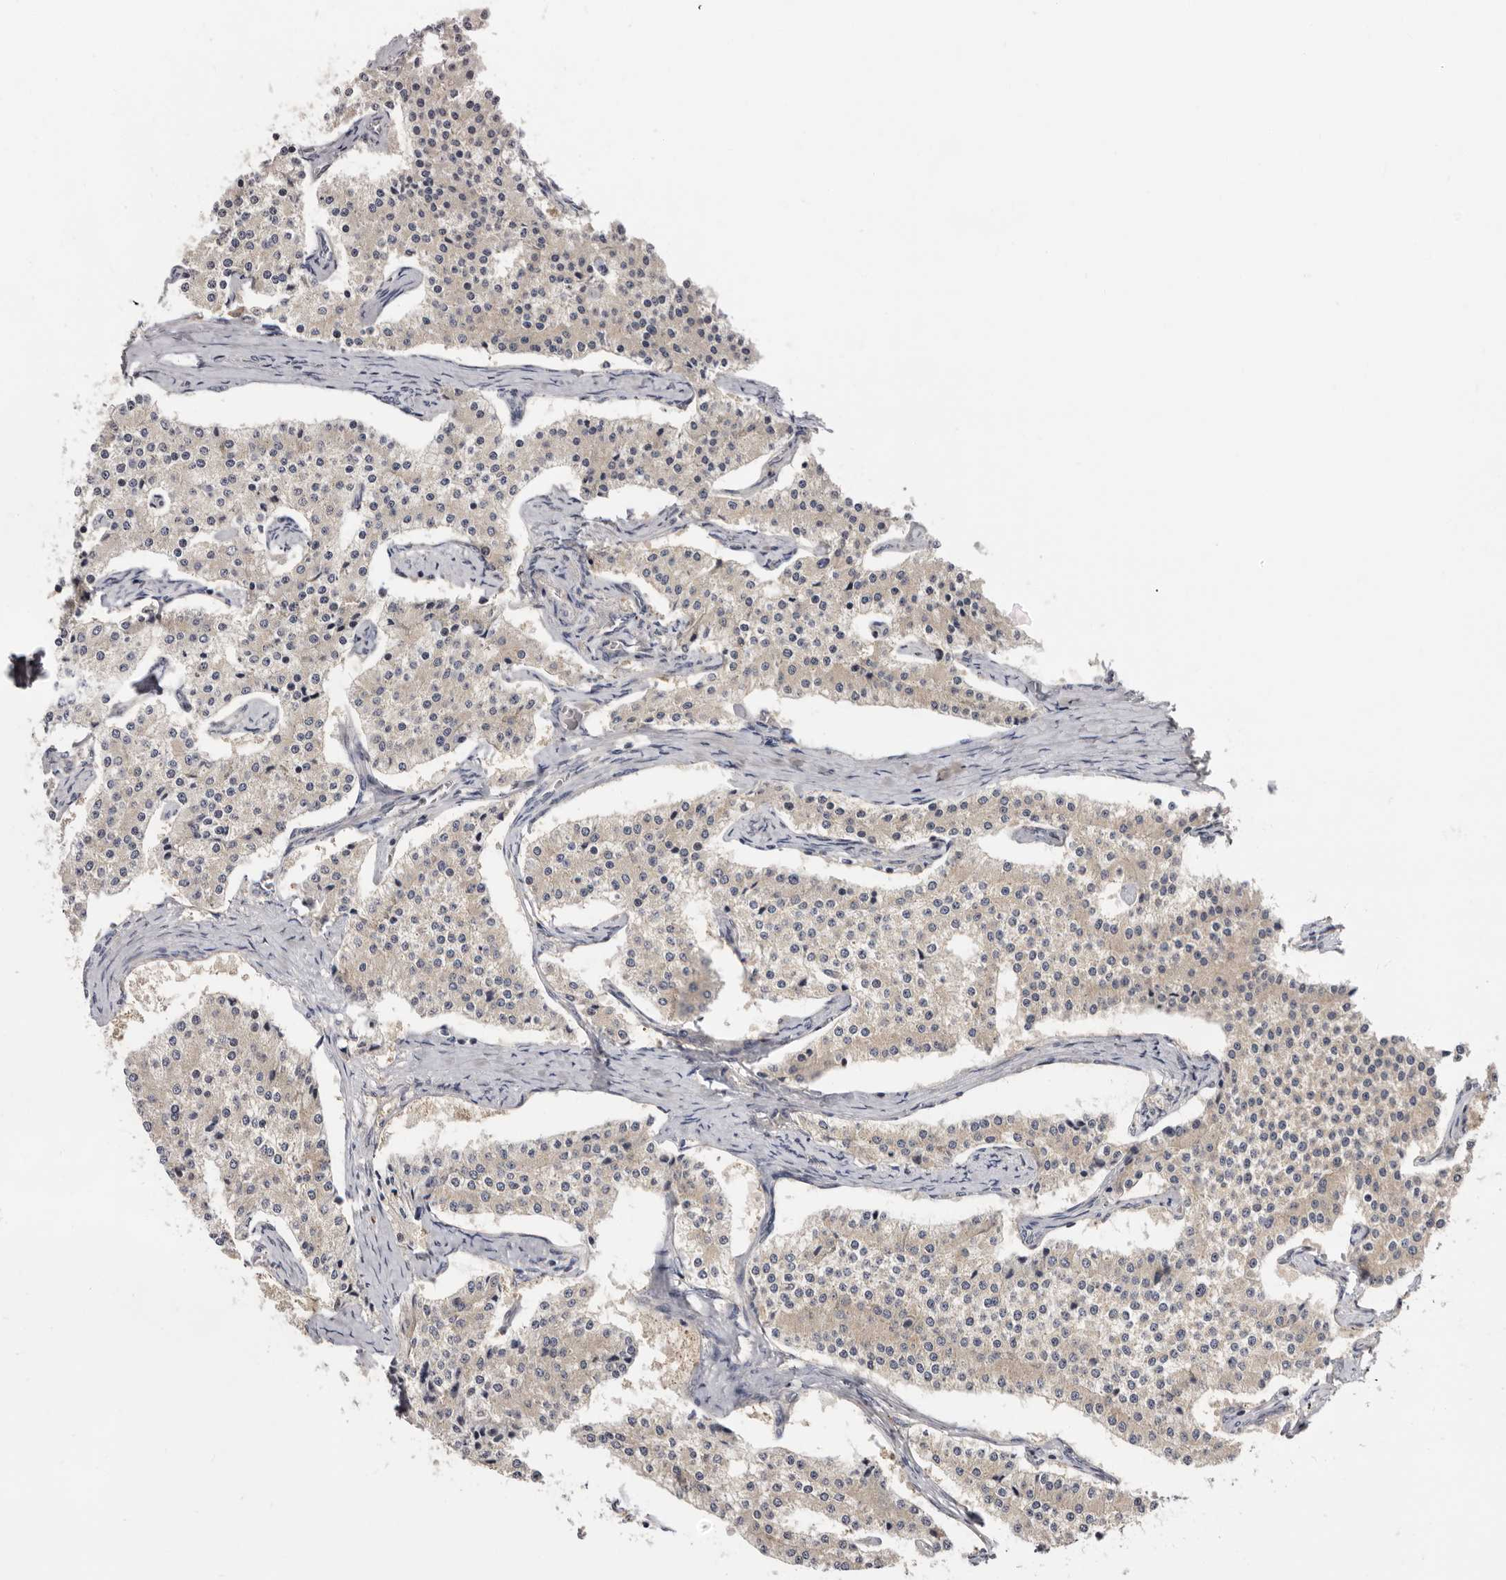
{"staining": {"intensity": "negative", "quantity": "none", "location": "none"}, "tissue": "carcinoid", "cell_type": "Tumor cells", "image_type": "cancer", "snomed": [{"axis": "morphology", "description": "Carcinoid, malignant, NOS"}, {"axis": "topography", "description": "Colon"}], "caption": "The histopathology image demonstrates no staining of tumor cells in carcinoid. (Brightfield microscopy of DAB IHC at high magnification).", "gene": "ADAMTS20", "patient": {"sex": "female", "age": 52}}